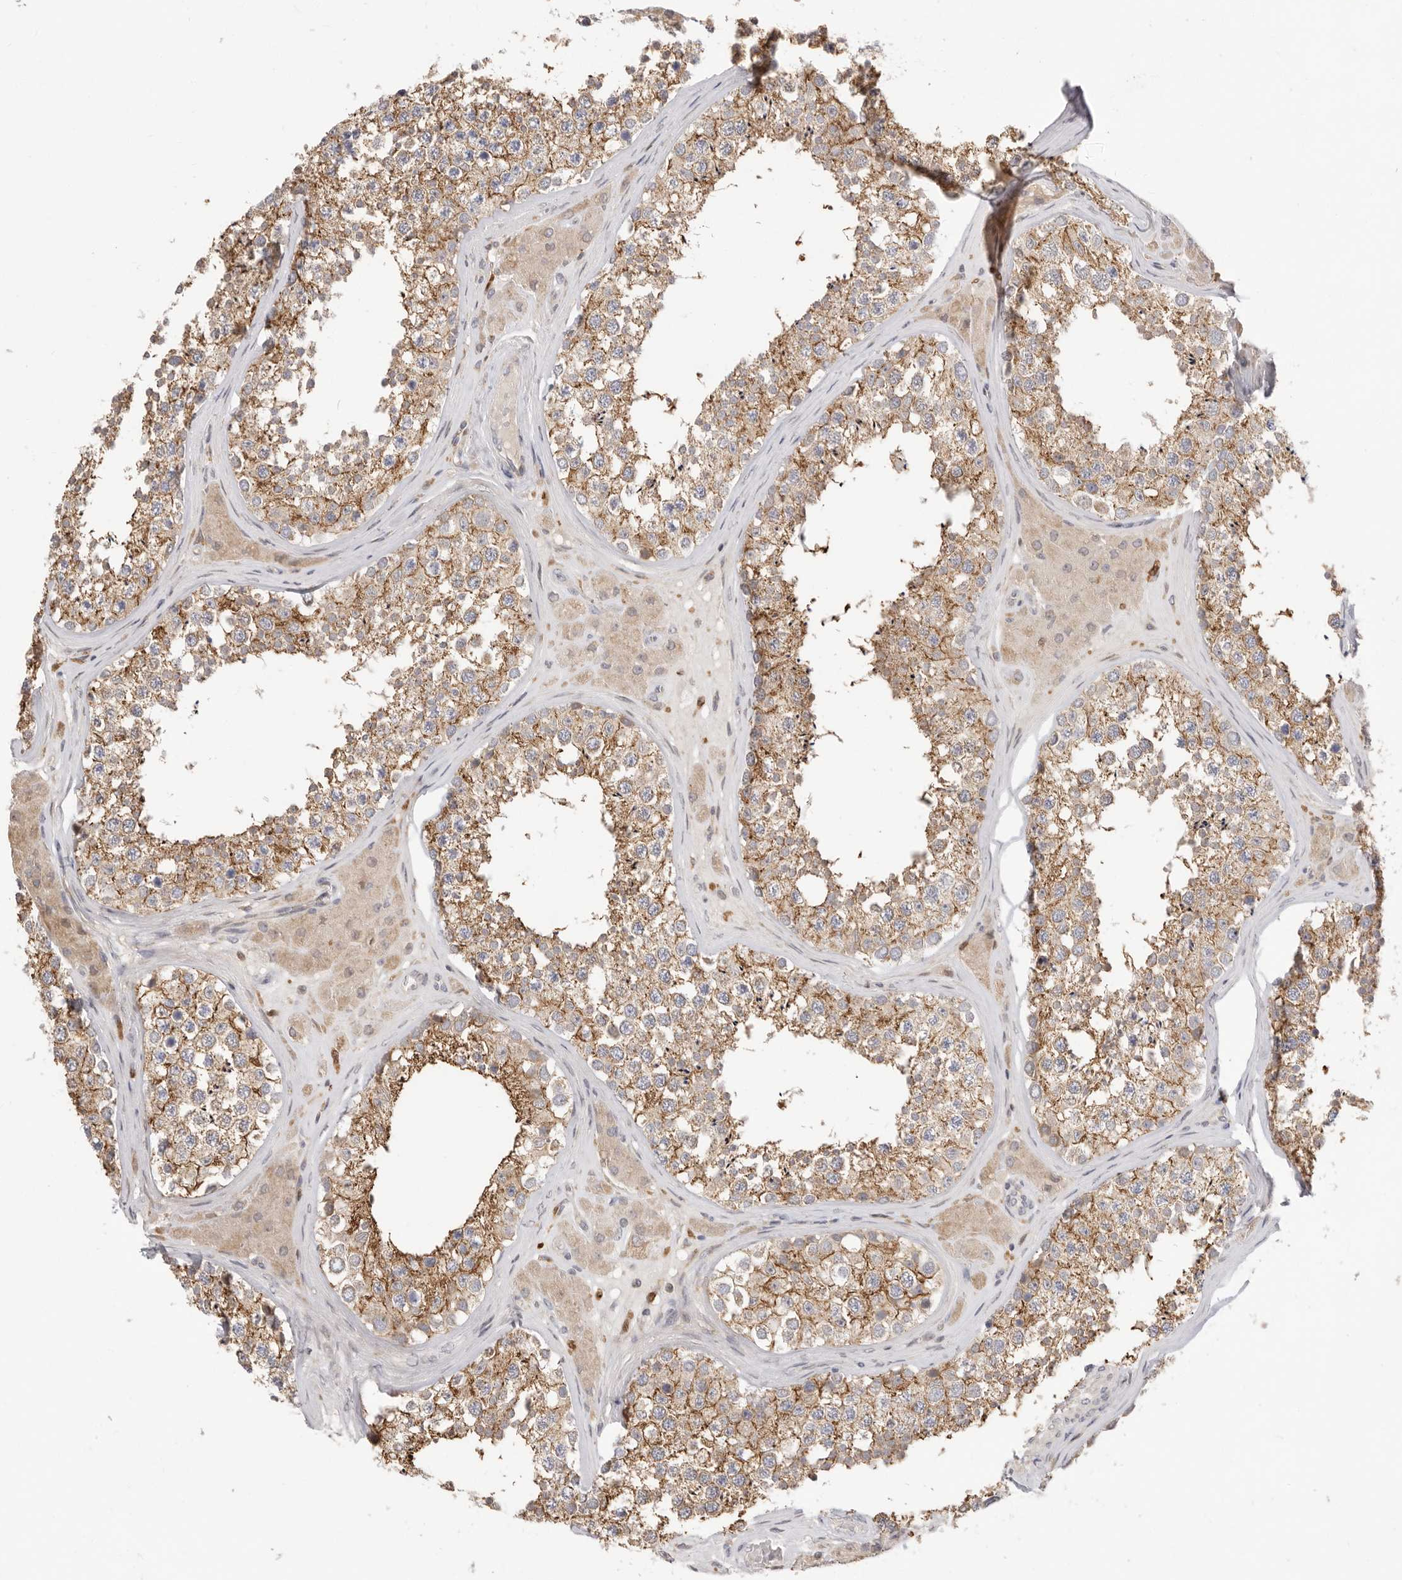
{"staining": {"intensity": "moderate", "quantity": ">75%", "location": "cytoplasmic/membranous"}, "tissue": "testis", "cell_type": "Cells in seminiferous ducts", "image_type": "normal", "snomed": [{"axis": "morphology", "description": "Normal tissue, NOS"}, {"axis": "topography", "description": "Testis"}], "caption": "Brown immunohistochemical staining in normal testis reveals moderate cytoplasmic/membranous staining in about >75% of cells in seminiferous ducts.", "gene": "USH1C", "patient": {"sex": "male", "age": 46}}